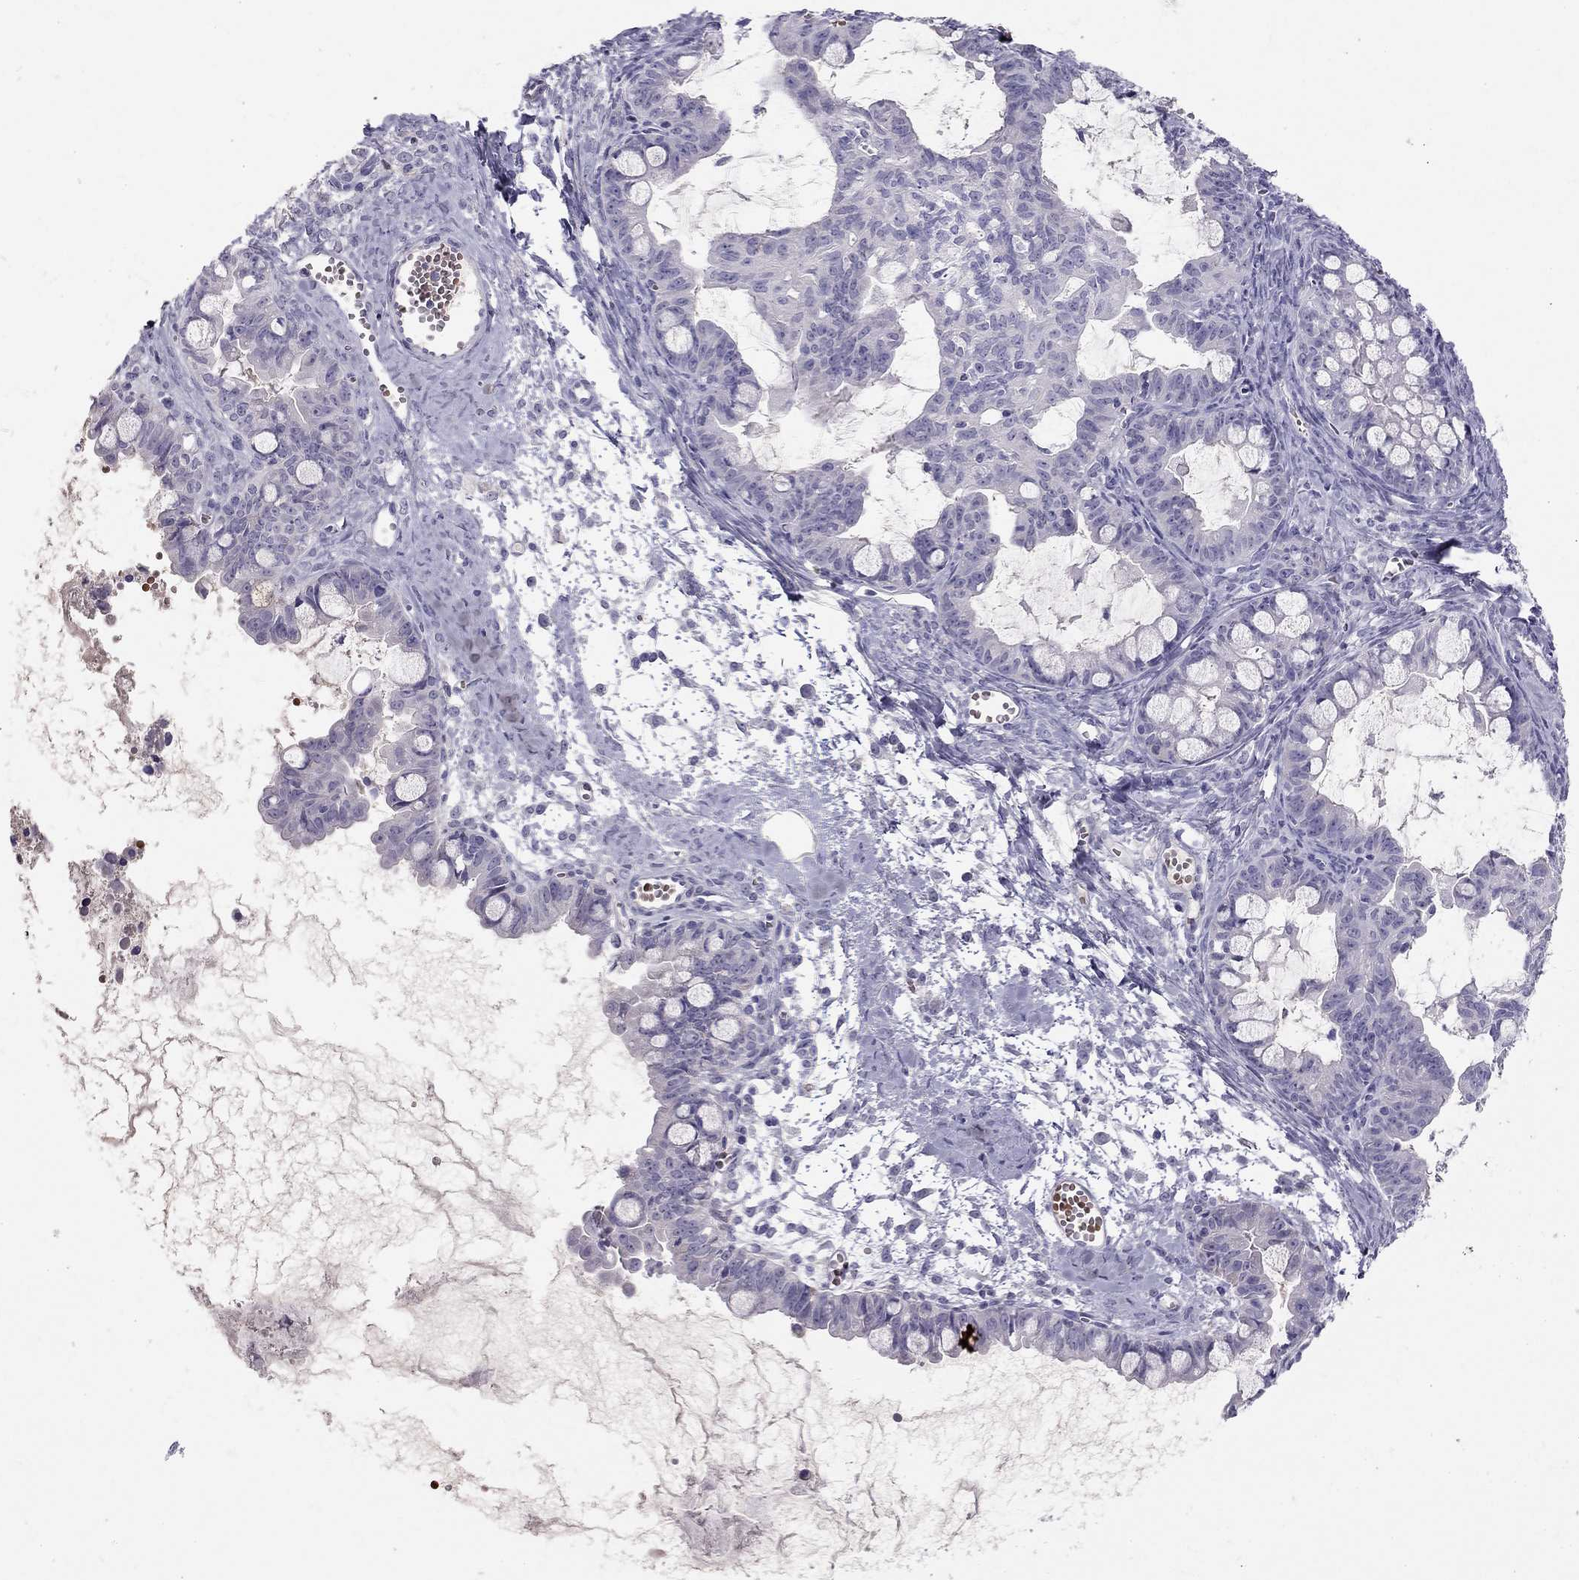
{"staining": {"intensity": "negative", "quantity": "none", "location": "none"}, "tissue": "ovarian cancer", "cell_type": "Tumor cells", "image_type": "cancer", "snomed": [{"axis": "morphology", "description": "Cystadenocarcinoma, mucinous, NOS"}, {"axis": "topography", "description": "Ovary"}], "caption": "This is an immunohistochemistry histopathology image of human ovarian cancer (mucinous cystadenocarcinoma). There is no staining in tumor cells.", "gene": "RHD", "patient": {"sex": "female", "age": 63}}